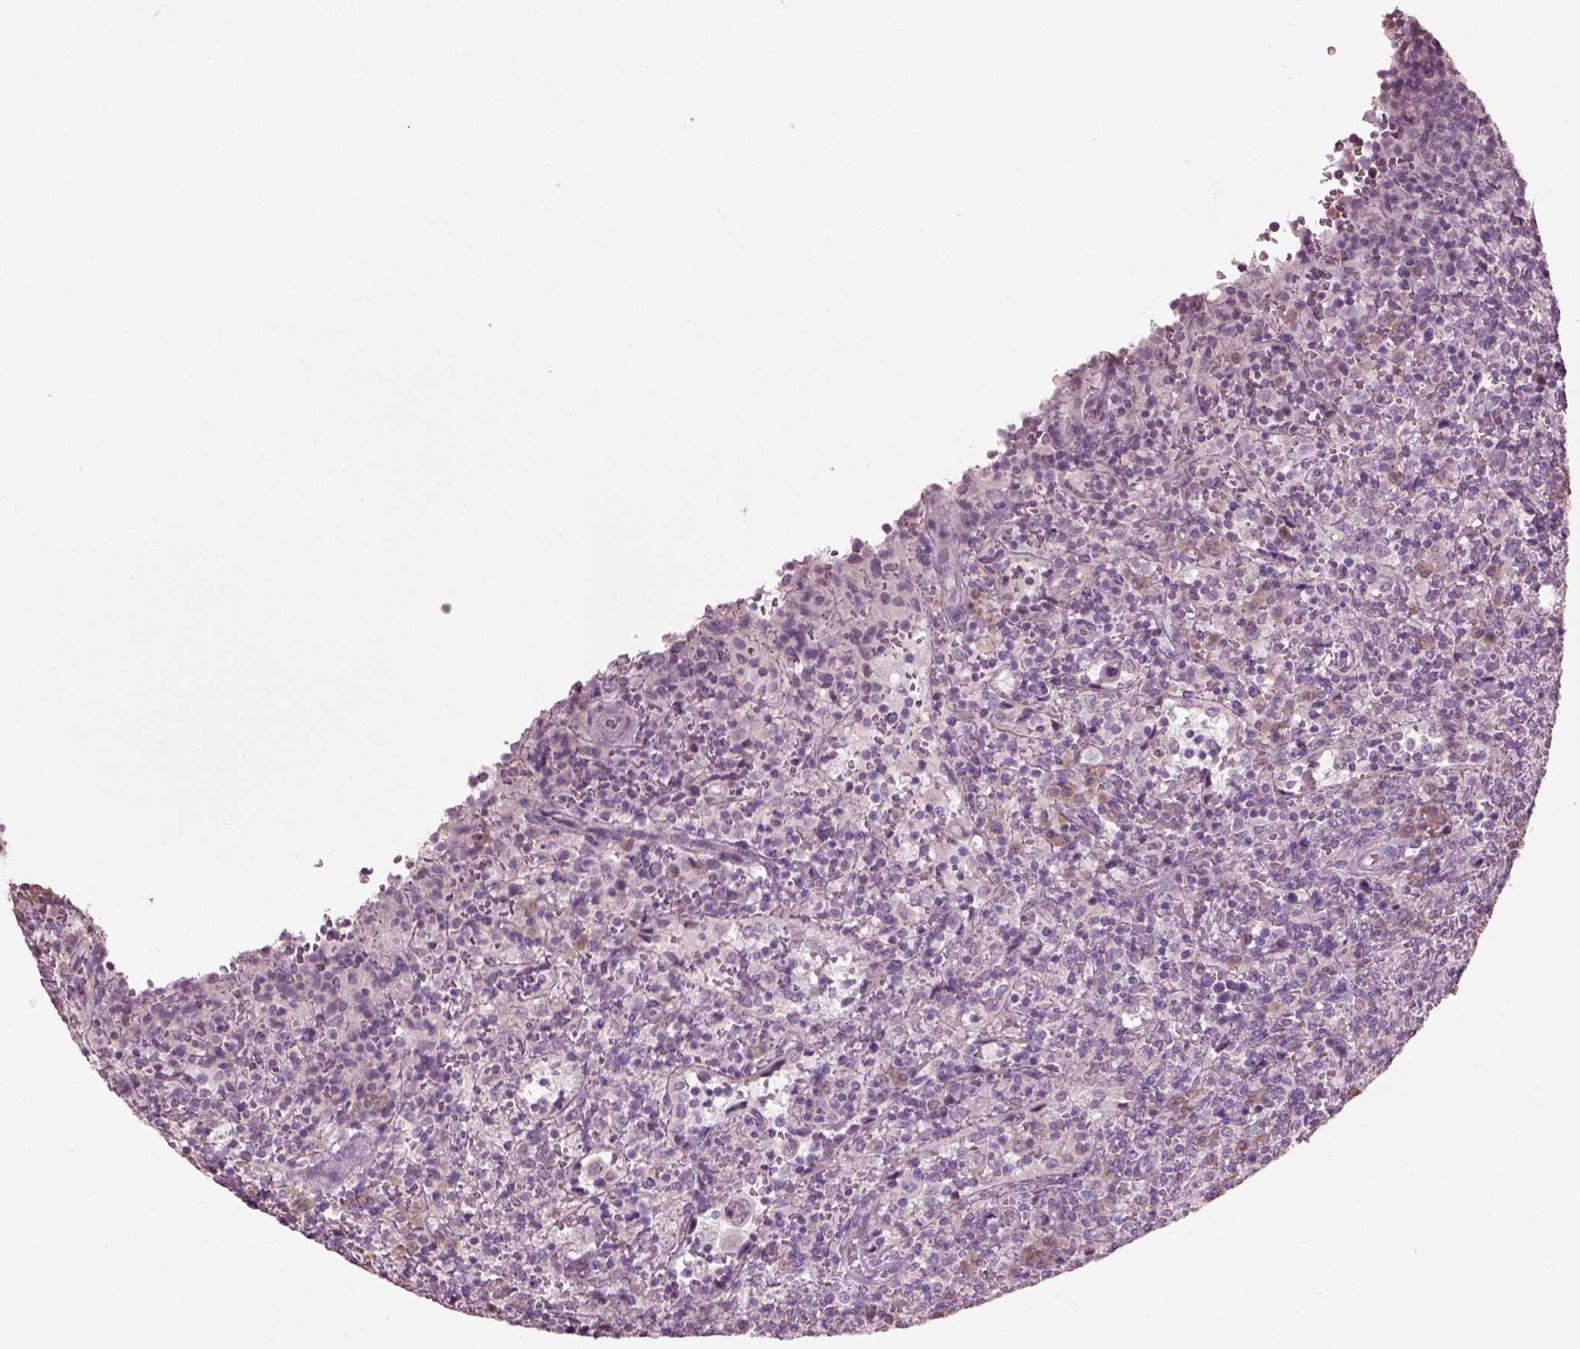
{"staining": {"intensity": "negative", "quantity": "none", "location": "none"}, "tissue": "lymphoma", "cell_type": "Tumor cells", "image_type": "cancer", "snomed": [{"axis": "morphology", "description": "Malignant lymphoma, non-Hodgkin's type, Low grade"}, {"axis": "topography", "description": "Spleen"}], "caption": "A high-resolution micrograph shows immunohistochemistry staining of lymphoma, which shows no significant positivity in tumor cells. Nuclei are stained in blue.", "gene": "CABP5", "patient": {"sex": "male", "age": 62}}